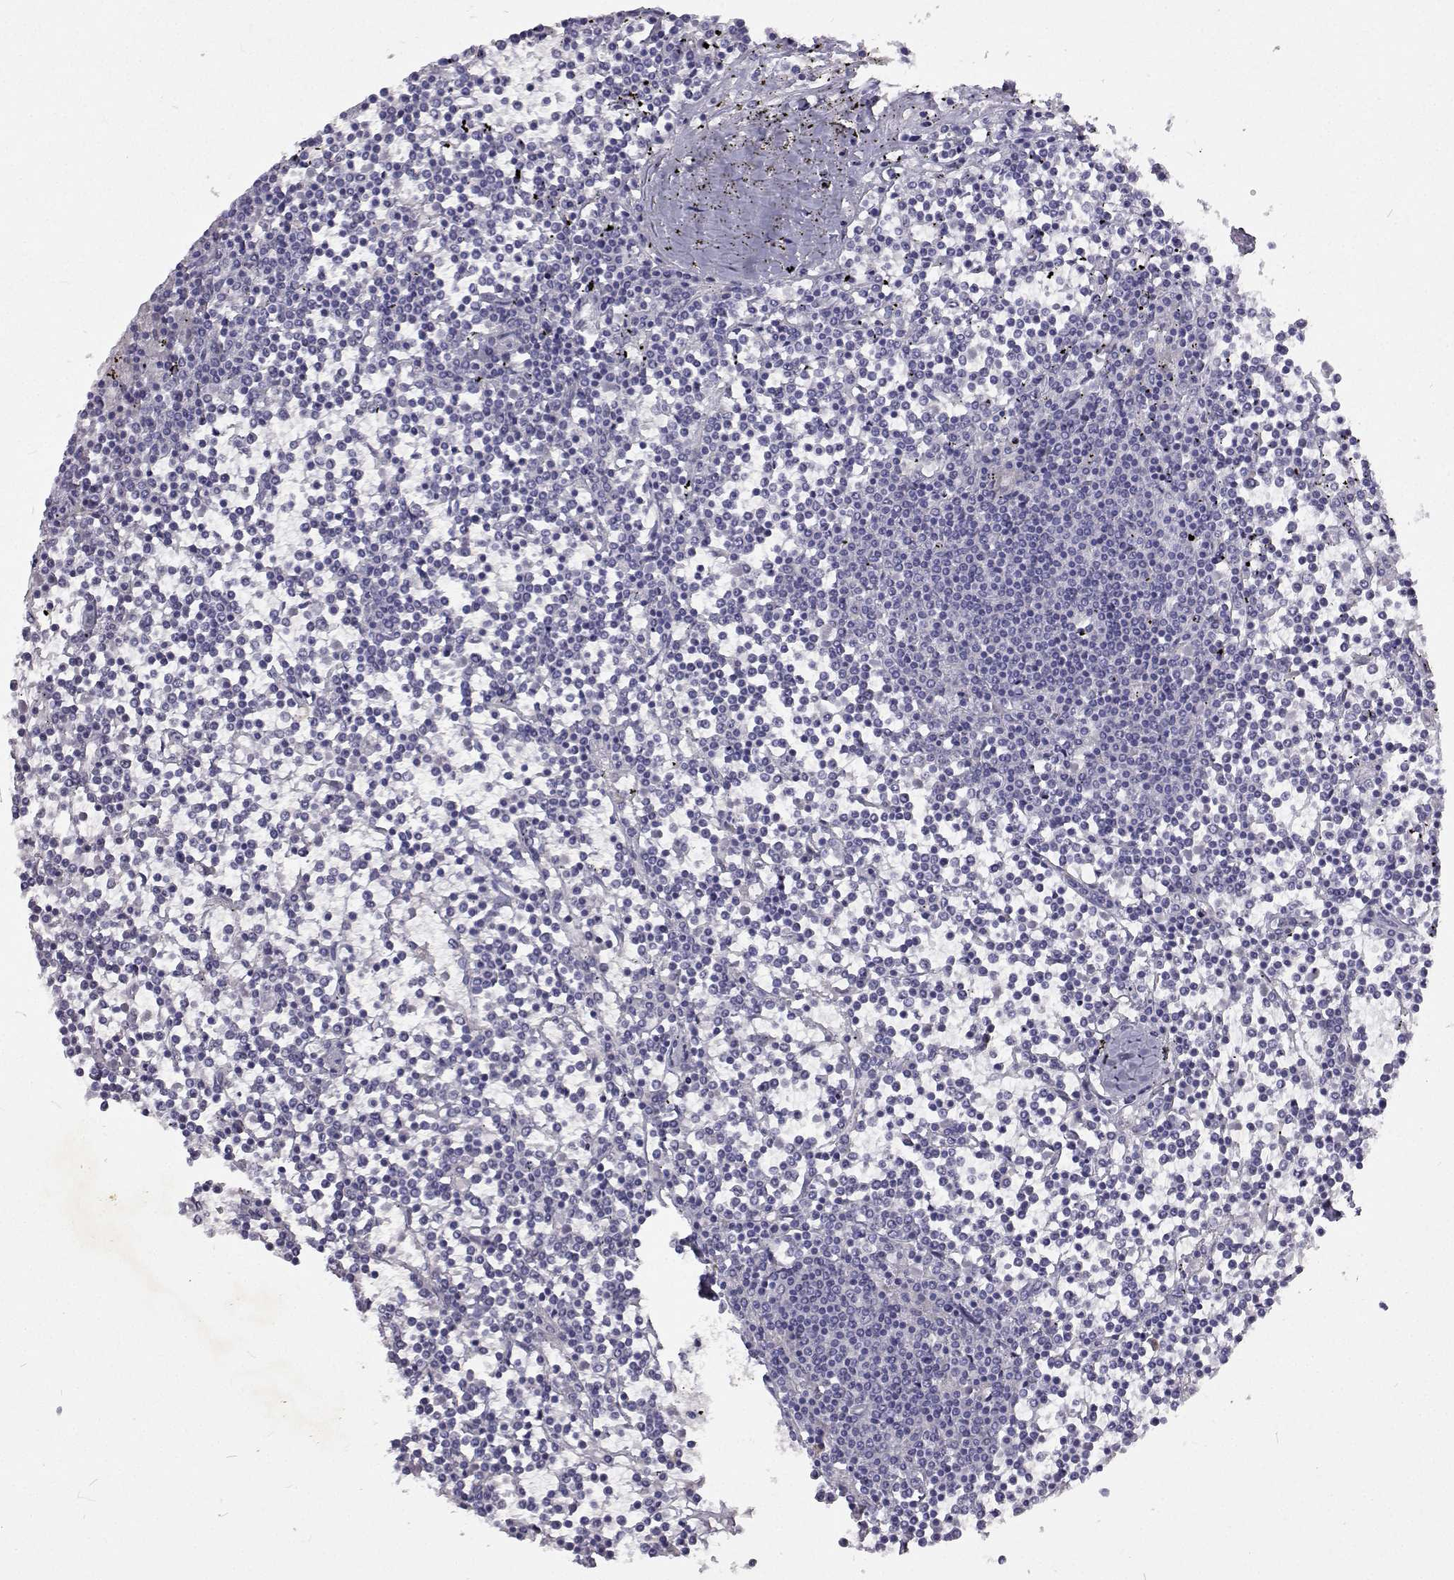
{"staining": {"intensity": "negative", "quantity": "none", "location": "none"}, "tissue": "lymphoma", "cell_type": "Tumor cells", "image_type": "cancer", "snomed": [{"axis": "morphology", "description": "Malignant lymphoma, non-Hodgkin's type, Low grade"}, {"axis": "topography", "description": "Spleen"}], "caption": "Immunohistochemistry (IHC) photomicrograph of neoplastic tissue: human lymphoma stained with DAB (3,3'-diaminobenzidine) displays no significant protein positivity in tumor cells.", "gene": "CFAP44", "patient": {"sex": "female", "age": 19}}